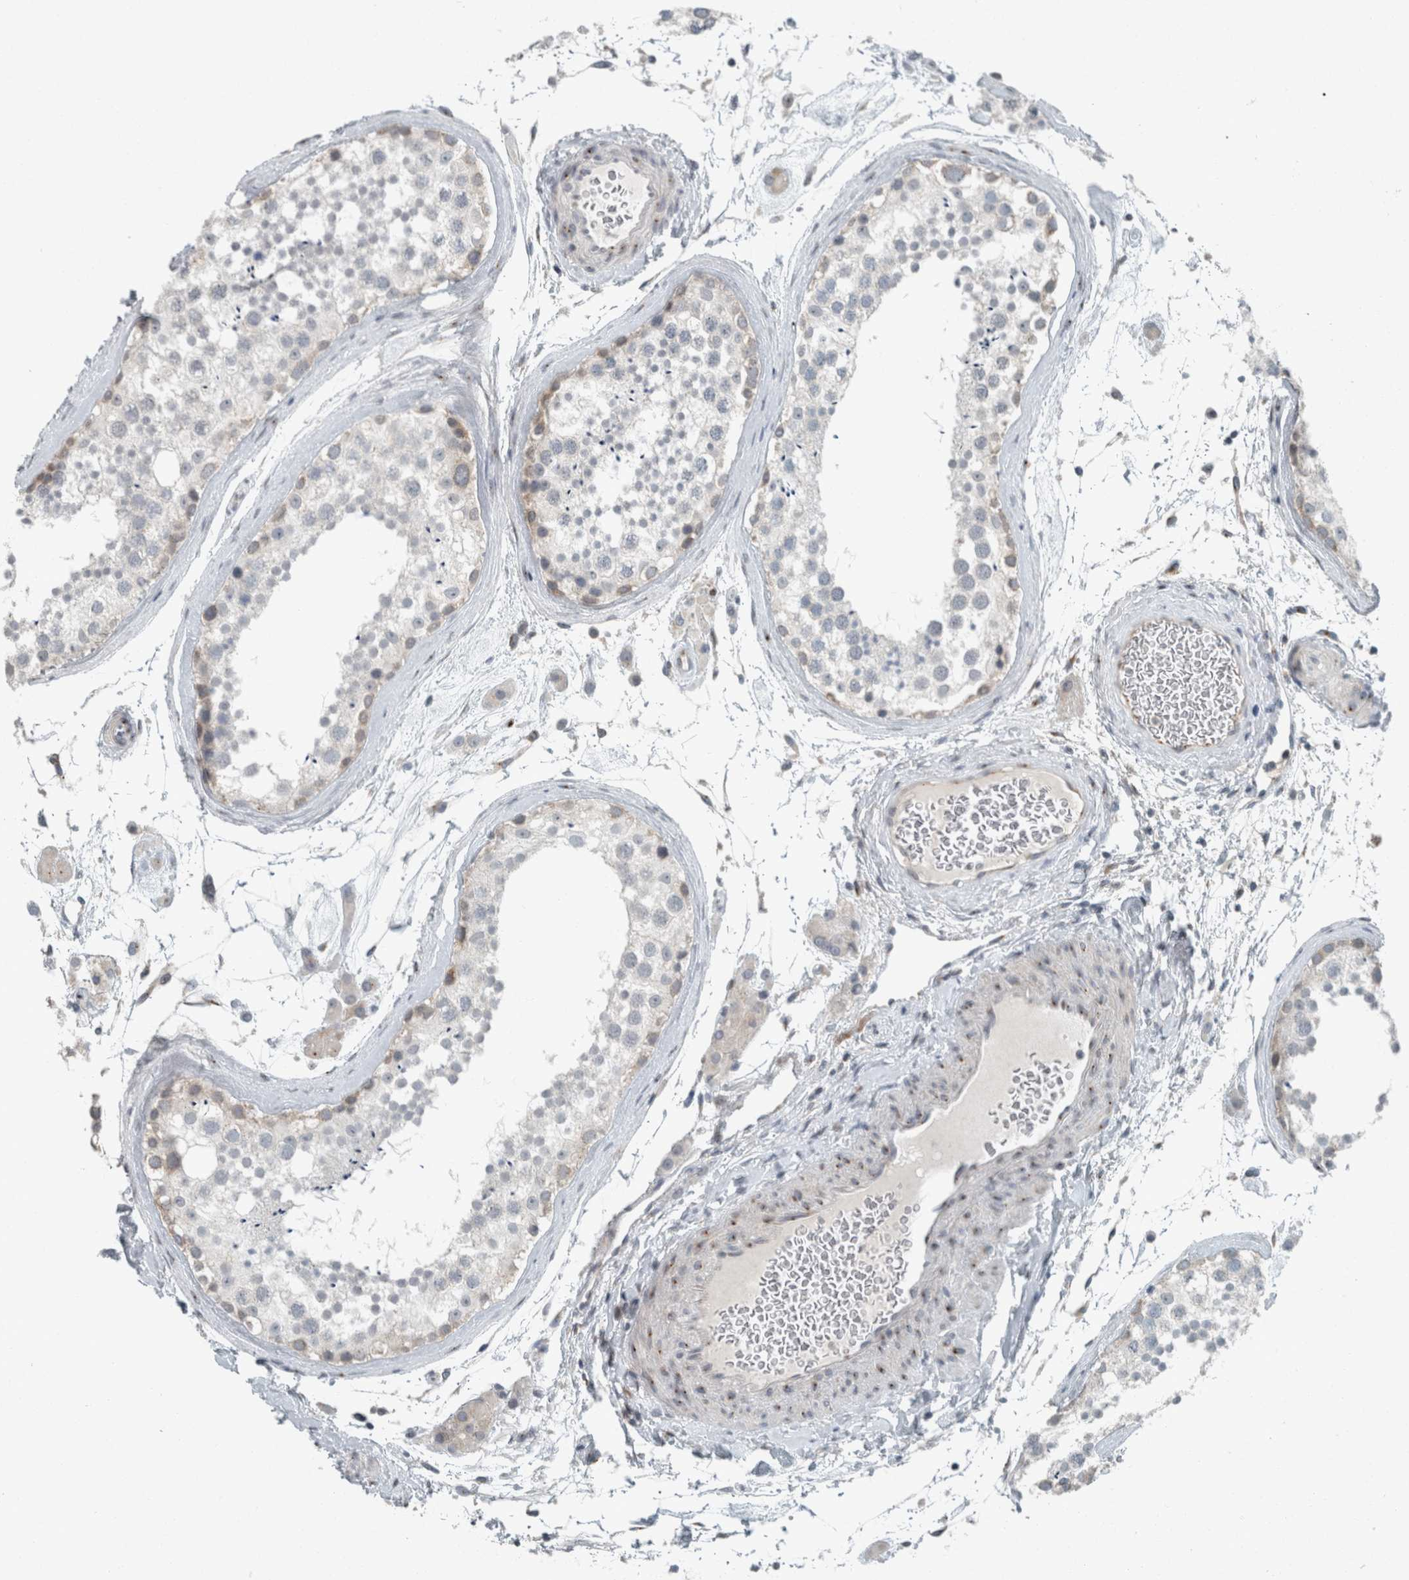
{"staining": {"intensity": "weak", "quantity": "<25%", "location": "cytoplasmic/membranous"}, "tissue": "testis", "cell_type": "Cells in seminiferous ducts", "image_type": "normal", "snomed": [{"axis": "morphology", "description": "Normal tissue, NOS"}, {"axis": "topography", "description": "Testis"}], "caption": "High power microscopy histopathology image of an IHC micrograph of benign testis, revealing no significant expression in cells in seminiferous ducts. (Brightfield microscopy of DAB immunohistochemistry at high magnification).", "gene": "KIF1C", "patient": {"sex": "male", "age": 46}}